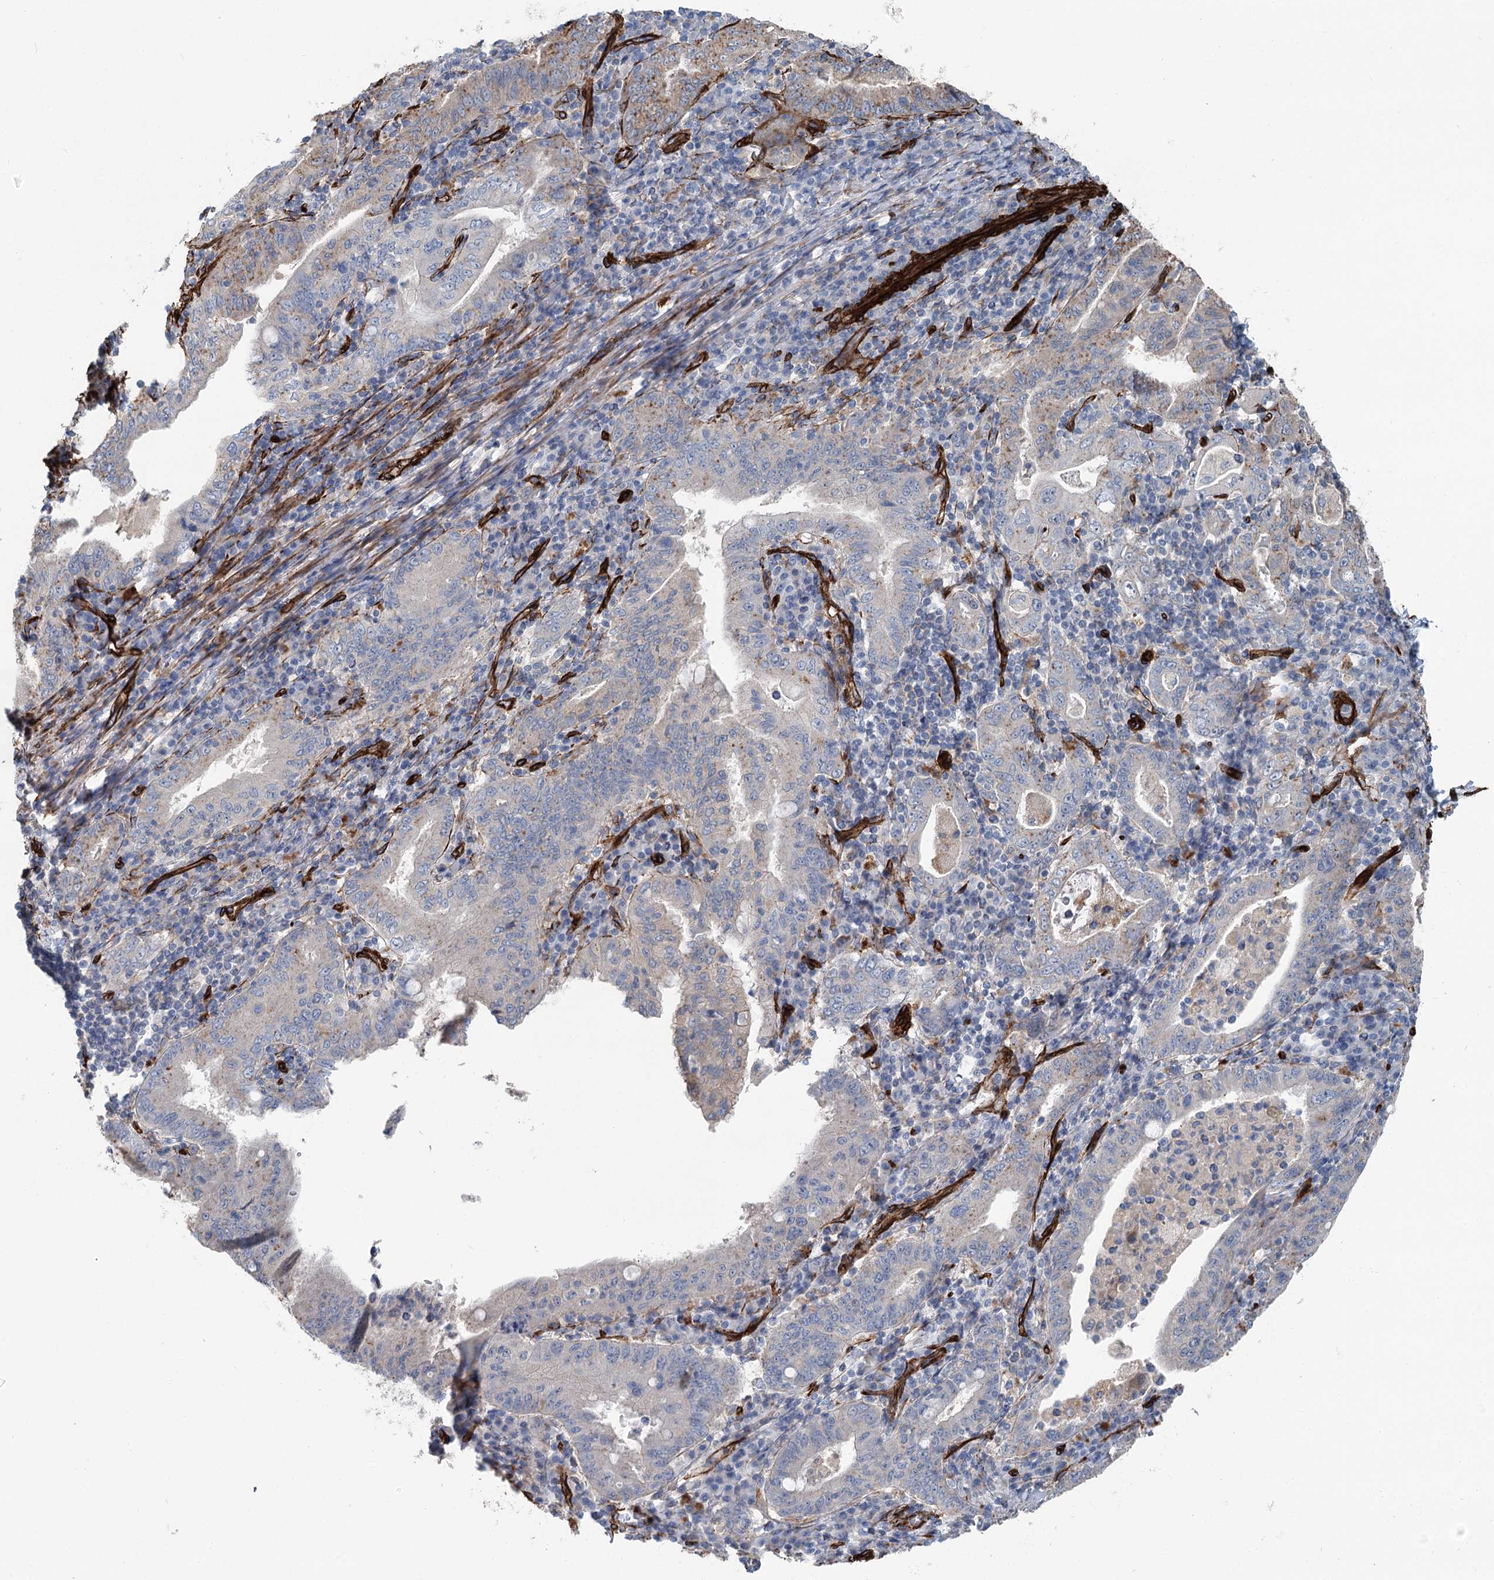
{"staining": {"intensity": "negative", "quantity": "none", "location": "none"}, "tissue": "stomach cancer", "cell_type": "Tumor cells", "image_type": "cancer", "snomed": [{"axis": "morphology", "description": "Normal tissue, NOS"}, {"axis": "morphology", "description": "Adenocarcinoma, NOS"}, {"axis": "topography", "description": "Esophagus"}, {"axis": "topography", "description": "Stomach, upper"}, {"axis": "topography", "description": "Peripheral nerve tissue"}], "caption": "Protein analysis of stomach adenocarcinoma displays no significant staining in tumor cells. Nuclei are stained in blue.", "gene": "IQSEC1", "patient": {"sex": "male", "age": 62}}